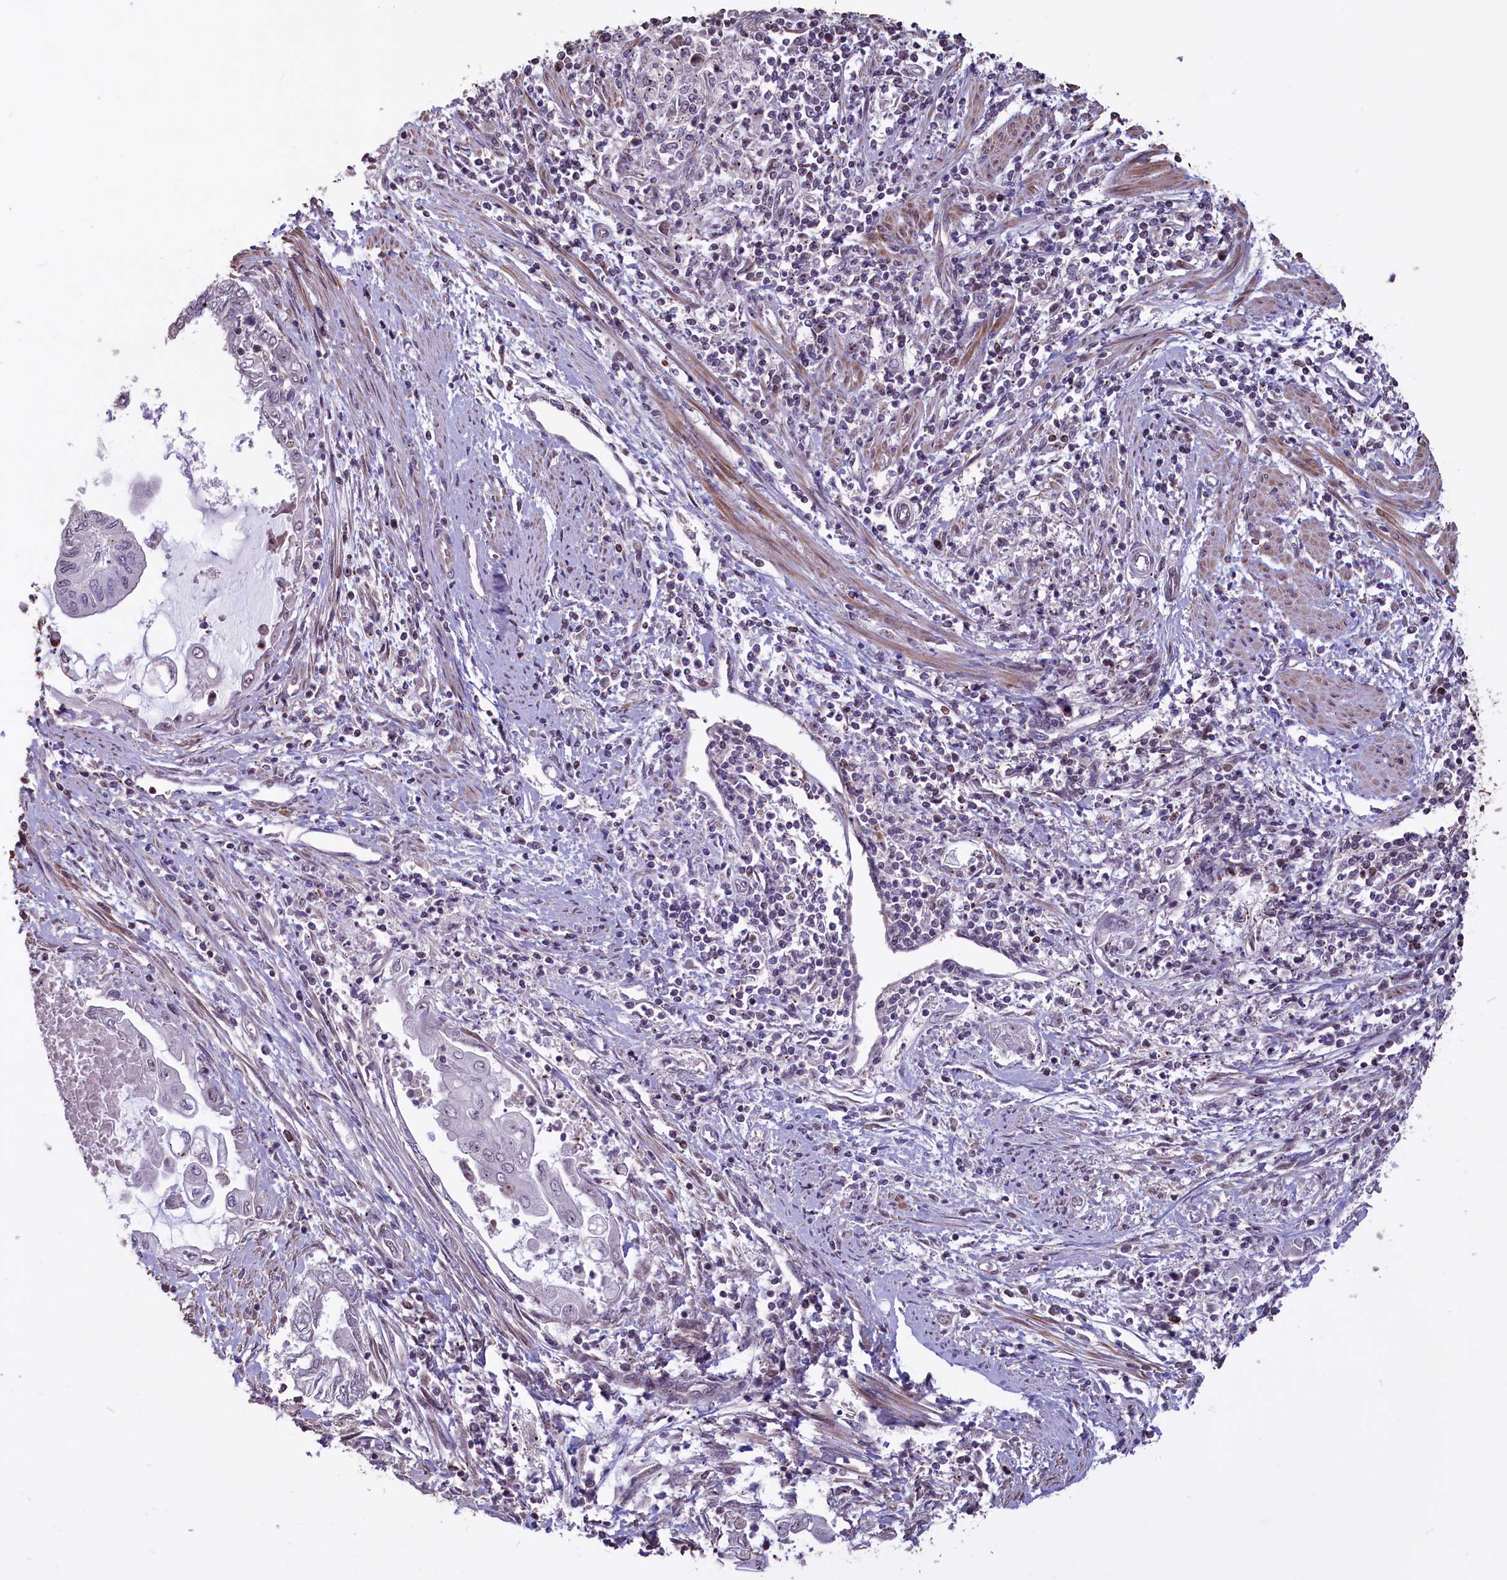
{"staining": {"intensity": "negative", "quantity": "none", "location": "none"}, "tissue": "endometrial cancer", "cell_type": "Tumor cells", "image_type": "cancer", "snomed": [{"axis": "morphology", "description": "Adenocarcinoma, NOS"}, {"axis": "topography", "description": "Uterus"}, {"axis": "topography", "description": "Endometrium"}], "caption": "High magnification brightfield microscopy of endometrial cancer stained with DAB (3,3'-diaminobenzidine) (brown) and counterstained with hematoxylin (blue): tumor cells show no significant staining.", "gene": "SHFL", "patient": {"sex": "female", "age": 70}}